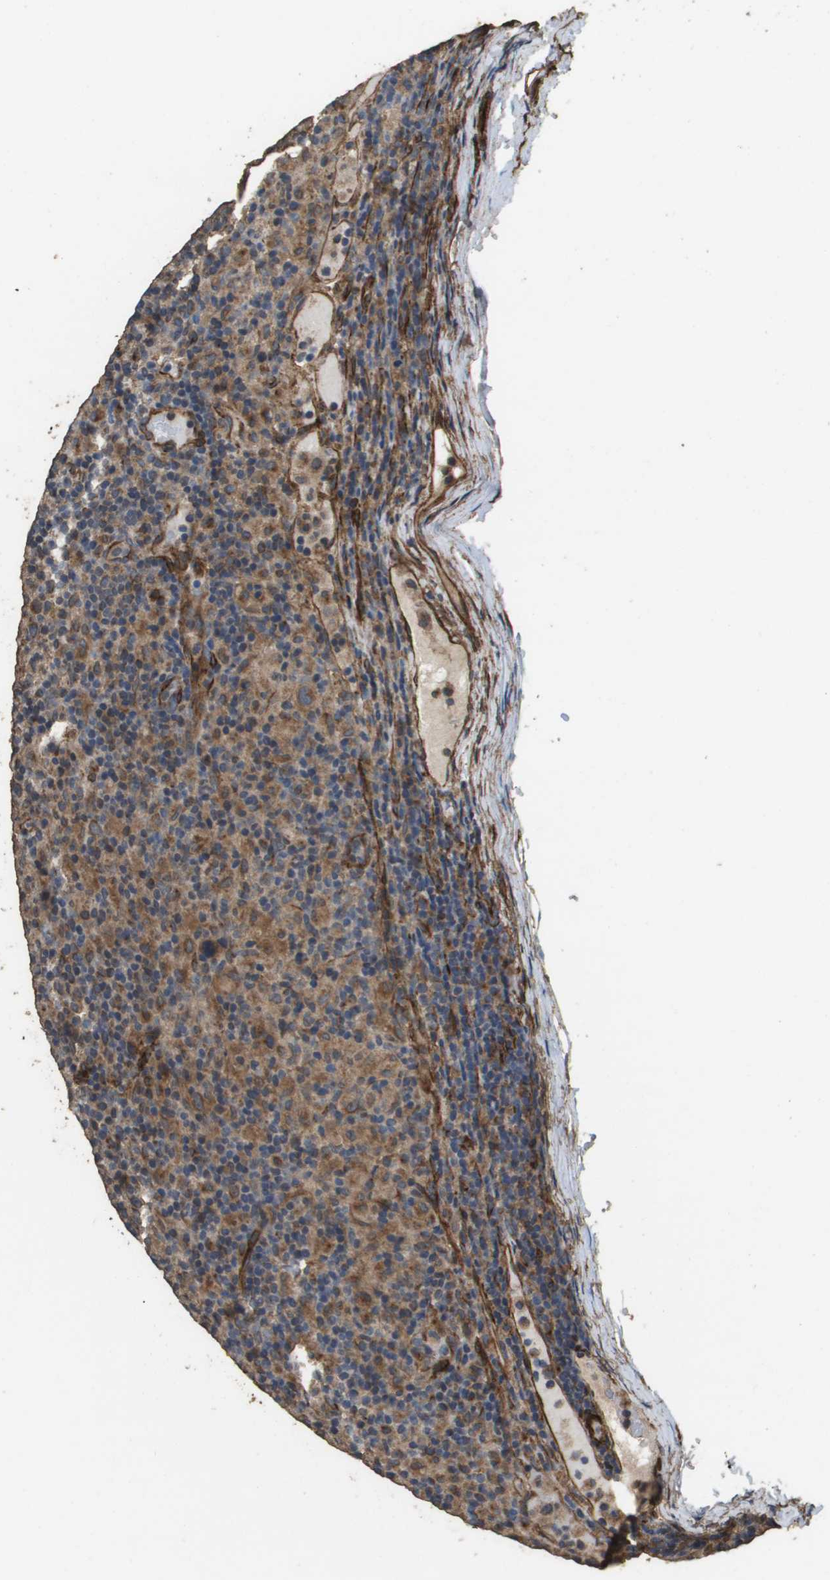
{"staining": {"intensity": "moderate", "quantity": ">75%", "location": "cytoplasmic/membranous"}, "tissue": "lymphoma", "cell_type": "Tumor cells", "image_type": "cancer", "snomed": [{"axis": "morphology", "description": "Hodgkin's disease, NOS"}, {"axis": "topography", "description": "Lymph node"}], "caption": "Immunohistochemistry of human lymphoma demonstrates medium levels of moderate cytoplasmic/membranous staining in about >75% of tumor cells.", "gene": "AAMP", "patient": {"sex": "male", "age": 70}}